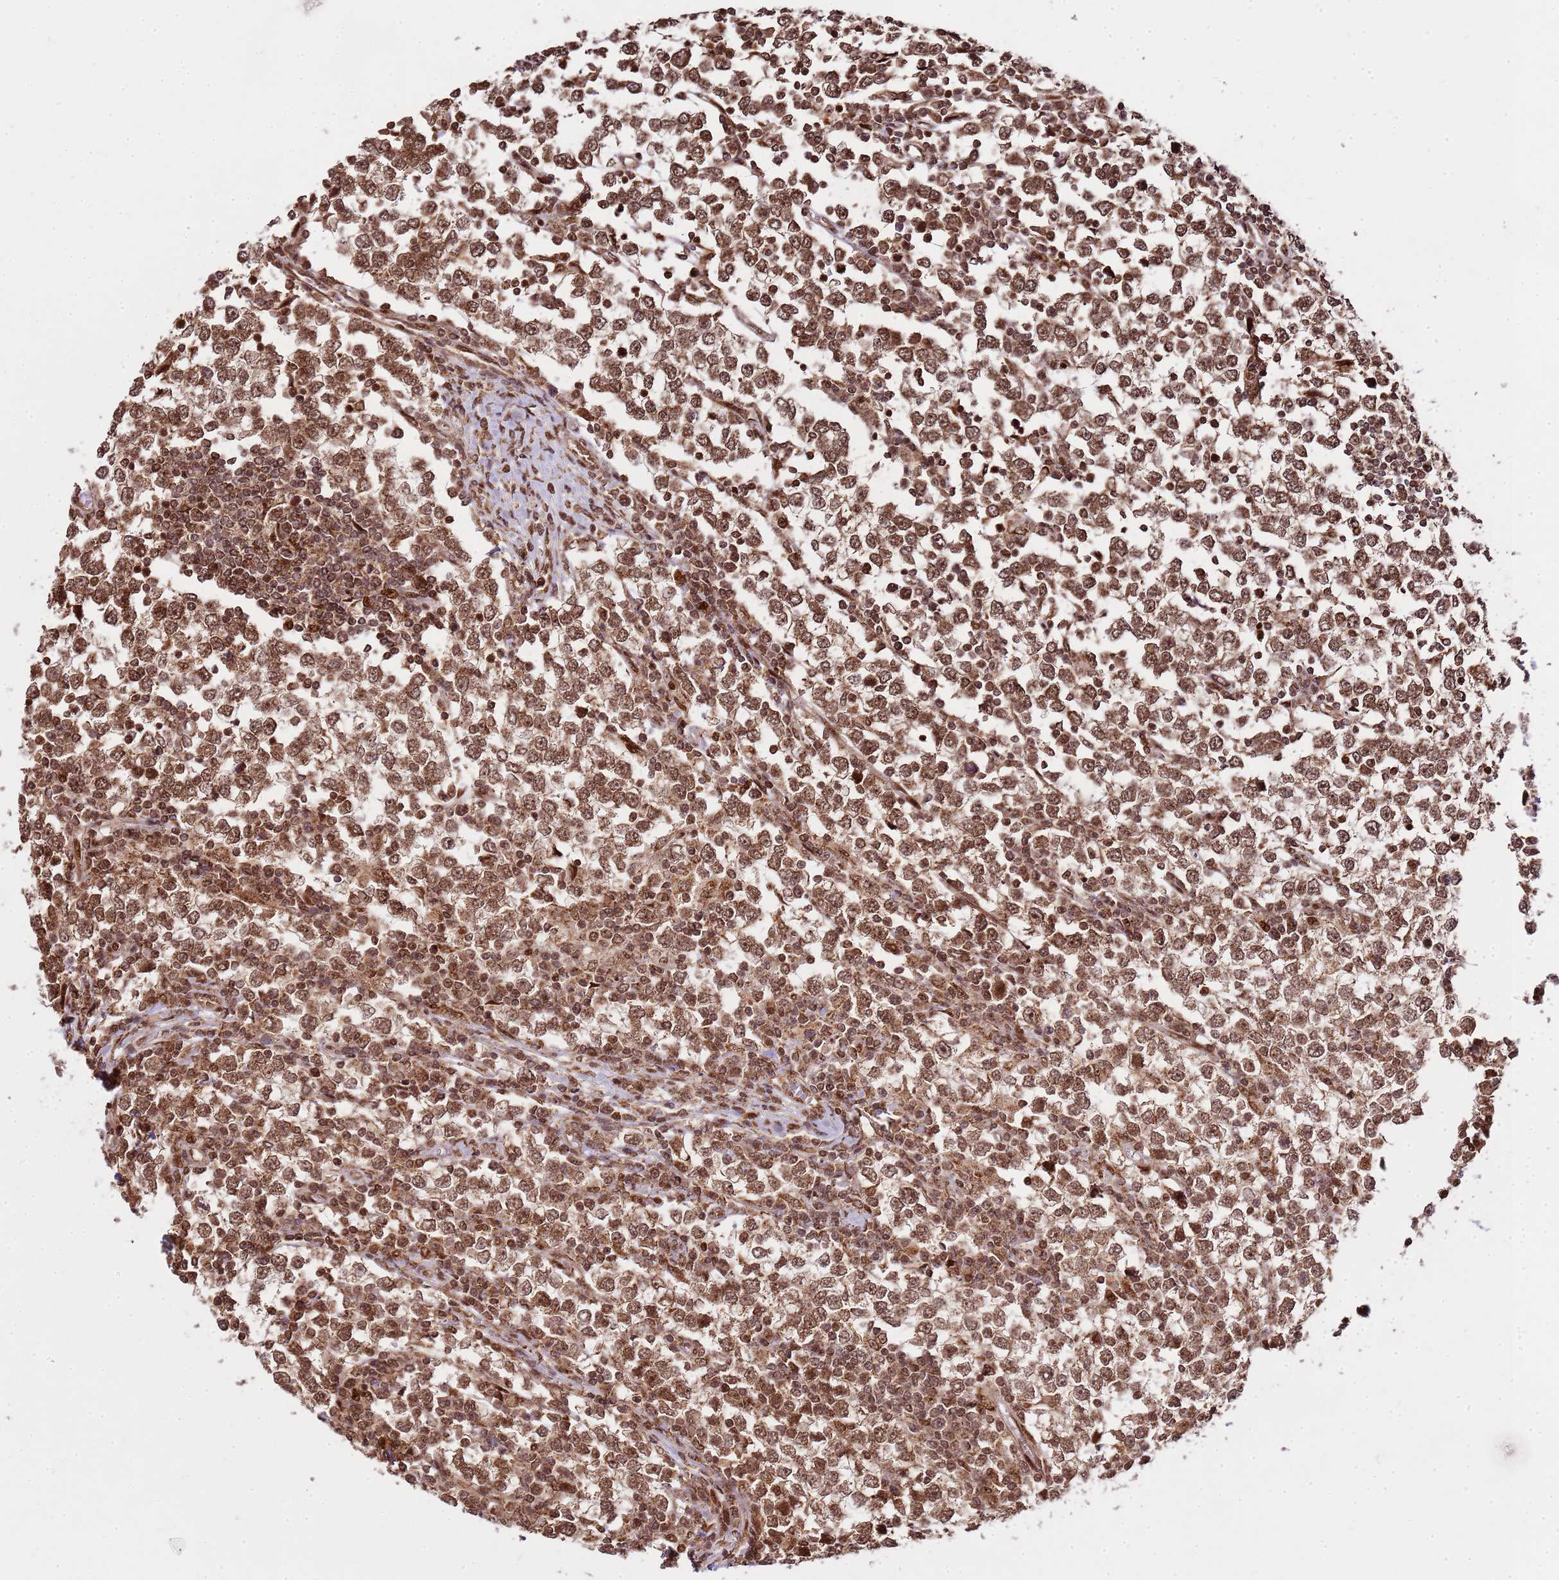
{"staining": {"intensity": "moderate", "quantity": ">75%", "location": "cytoplasmic/membranous,nuclear"}, "tissue": "testis cancer", "cell_type": "Tumor cells", "image_type": "cancer", "snomed": [{"axis": "morphology", "description": "Seminoma, NOS"}, {"axis": "topography", "description": "Testis"}], "caption": "Immunohistochemical staining of human testis cancer displays moderate cytoplasmic/membranous and nuclear protein expression in about >75% of tumor cells.", "gene": "PEX14", "patient": {"sex": "male", "age": 65}}